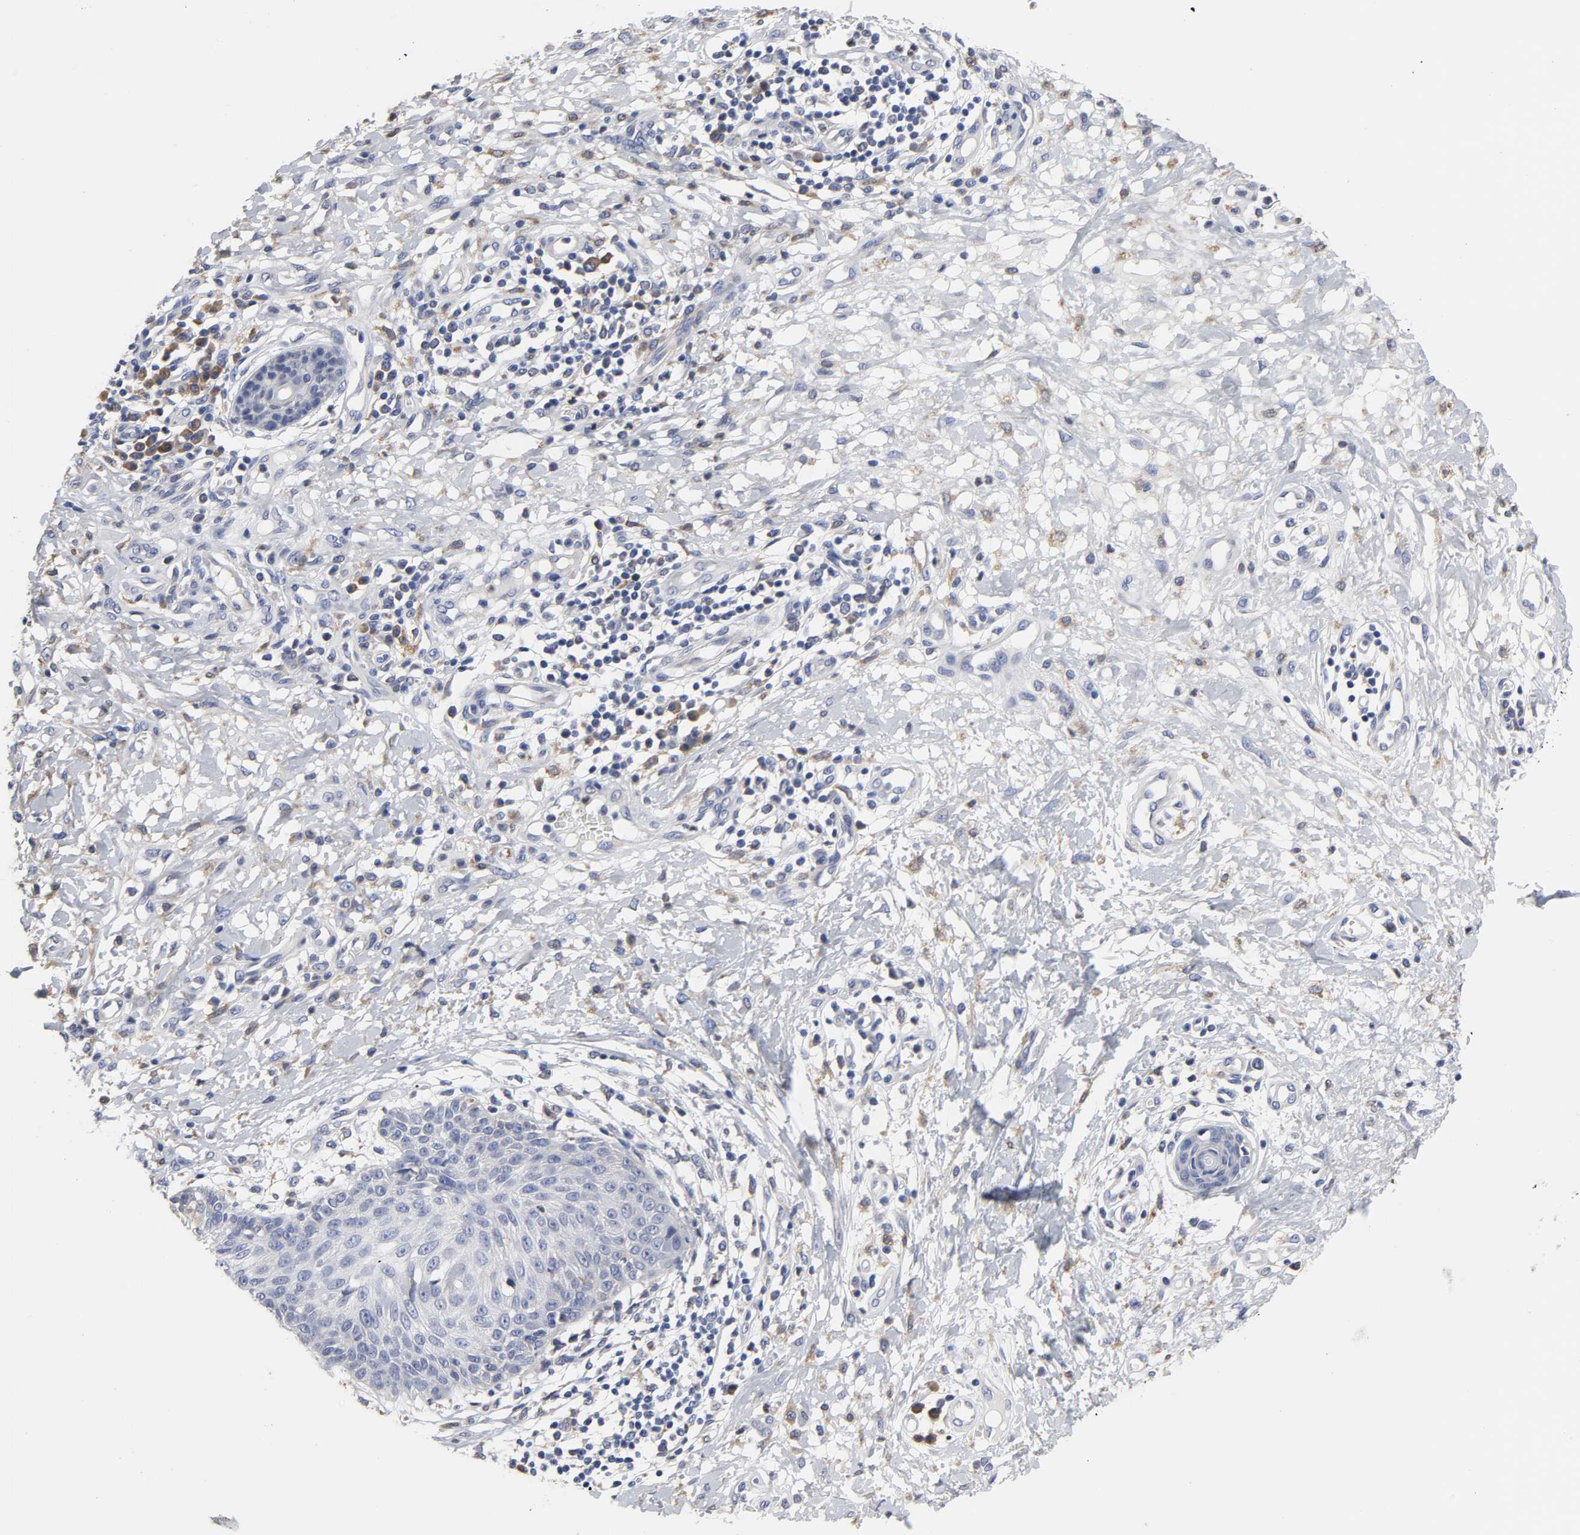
{"staining": {"intensity": "negative", "quantity": "none", "location": "none"}, "tissue": "skin cancer", "cell_type": "Tumor cells", "image_type": "cancer", "snomed": [{"axis": "morphology", "description": "Squamous cell carcinoma, NOS"}, {"axis": "topography", "description": "Skin"}], "caption": "There is no significant positivity in tumor cells of skin squamous cell carcinoma. Nuclei are stained in blue.", "gene": "HCK", "patient": {"sex": "female", "age": 78}}